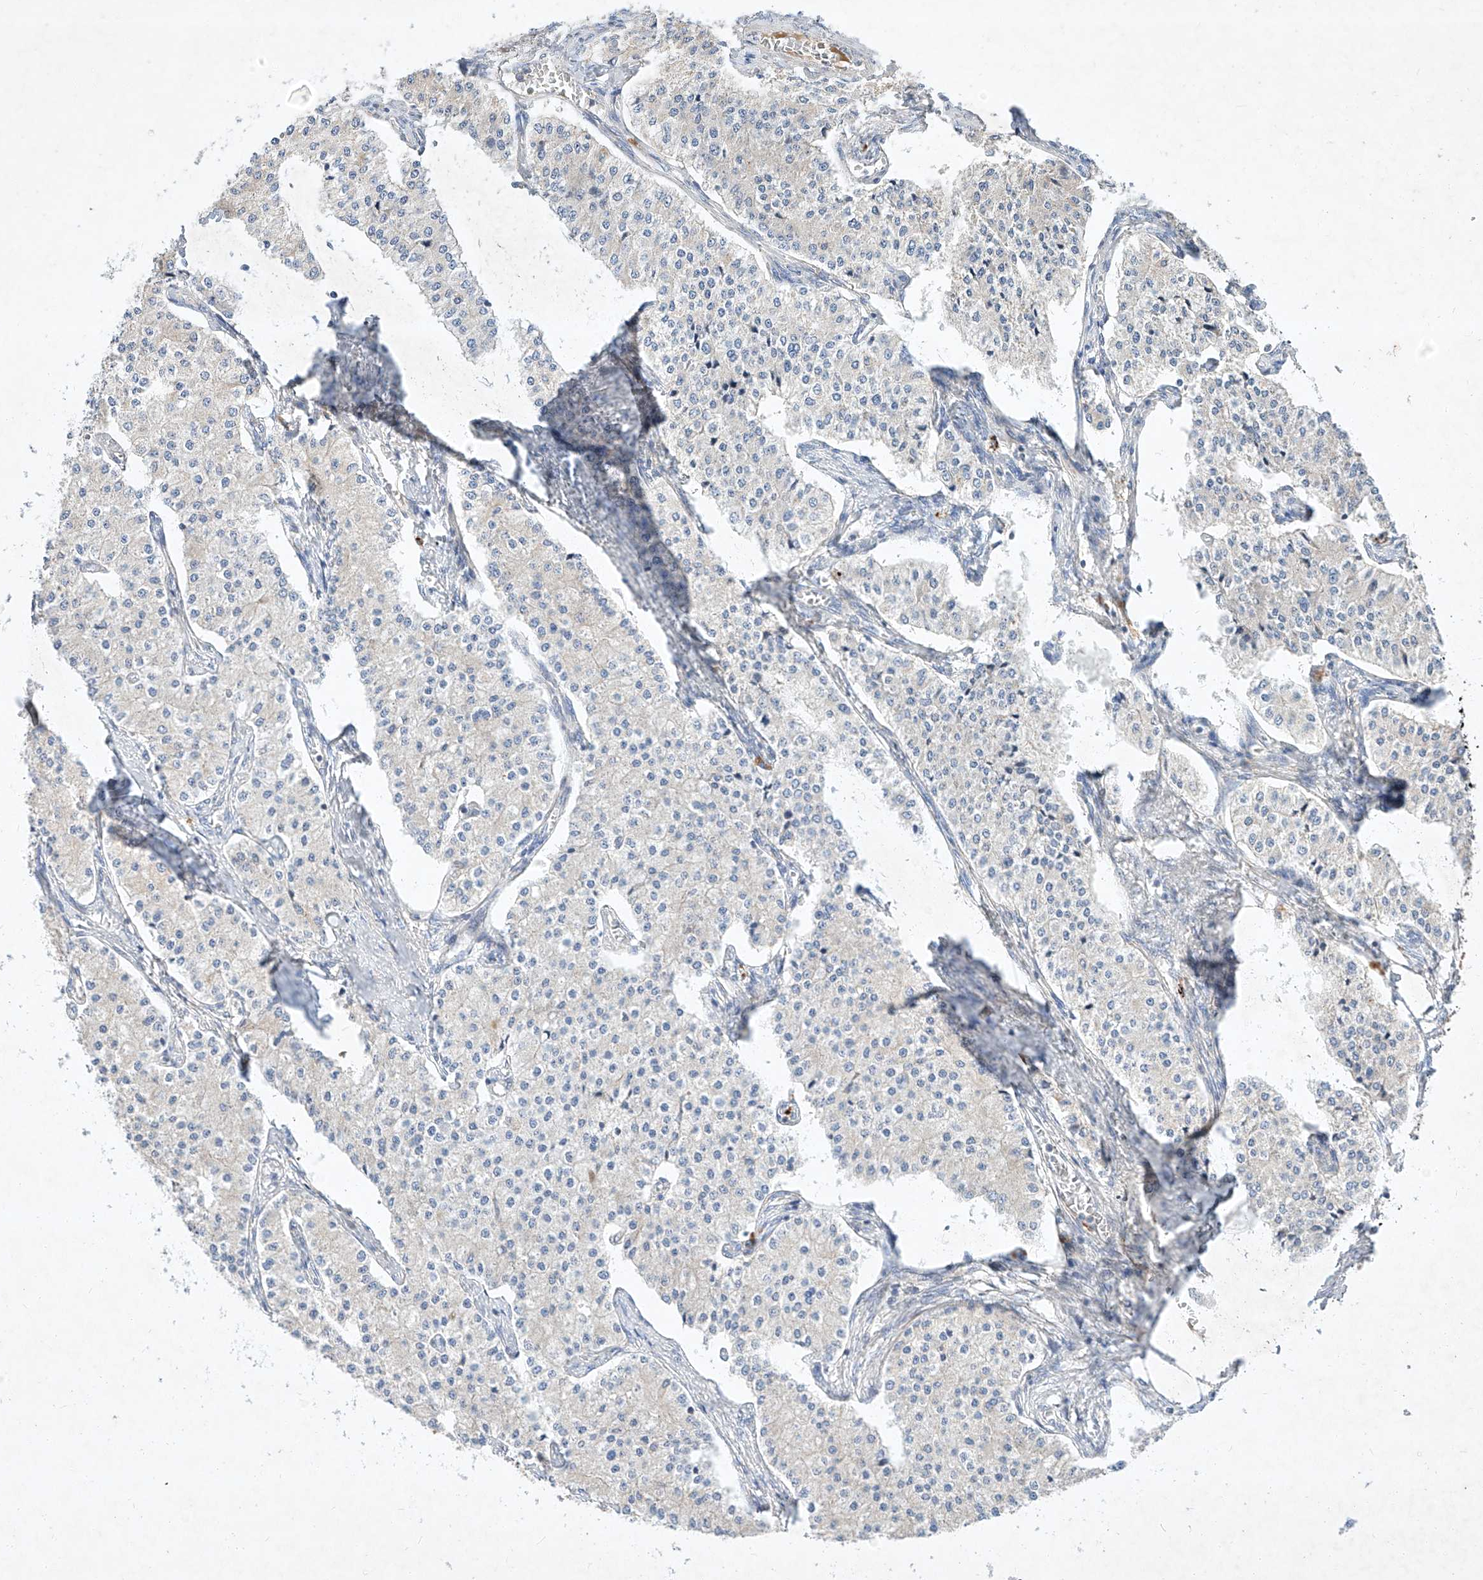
{"staining": {"intensity": "negative", "quantity": "none", "location": "none"}, "tissue": "carcinoid", "cell_type": "Tumor cells", "image_type": "cancer", "snomed": [{"axis": "morphology", "description": "Carcinoid, malignant, NOS"}, {"axis": "topography", "description": "Colon"}], "caption": "This image is of carcinoid stained with immunohistochemistry (IHC) to label a protein in brown with the nuclei are counter-stained blue. There is no staining in tumor cells.", "gene": "OSGEPL1", "patient": {"sex": "female", "age": 52}}